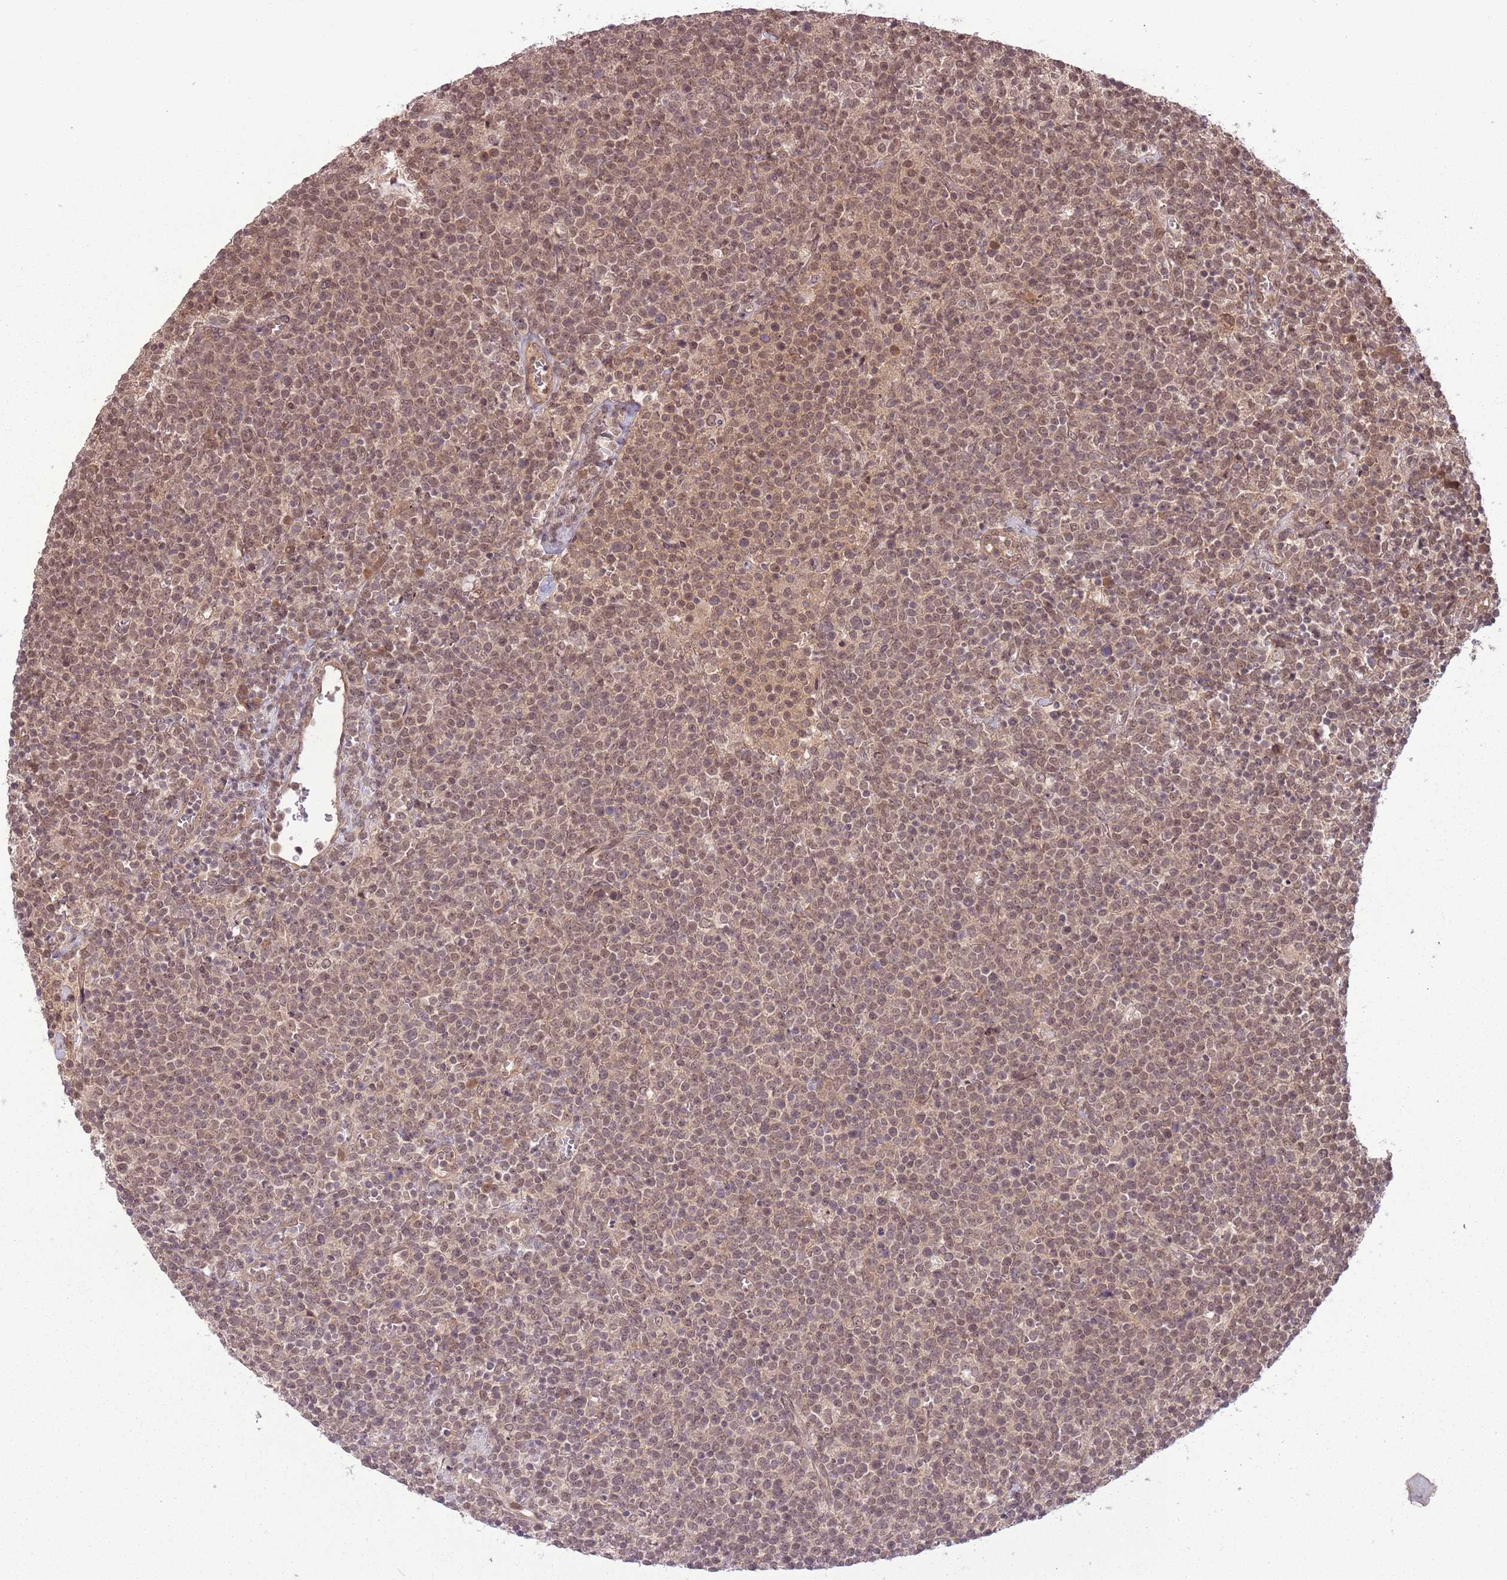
{"staining": {"intensity": "weak", "quantity": ">75%", "location": "cytoplasmic/membranous,nuclear"}, "tissue": "lymphoma", "cell_type": "Tumor cells", "image_type": "cancer", "snomed": [{"axis": "morphology", "description": "Malignant lymphoma, non-Hodgkin's type, High grade"}, {"axis": "topography", "description": "Lymph node"}], "caption": "Protein expression analysis of lymphoma displays weak cytoplasmic/membranous and nuclear expression in about >75% of tumor cells. (brown staining indicates protein expression, while blue staining denotes nuclei).", "gene": "ADAMTS3", "patient": {"sex": "male", "age": 61}}